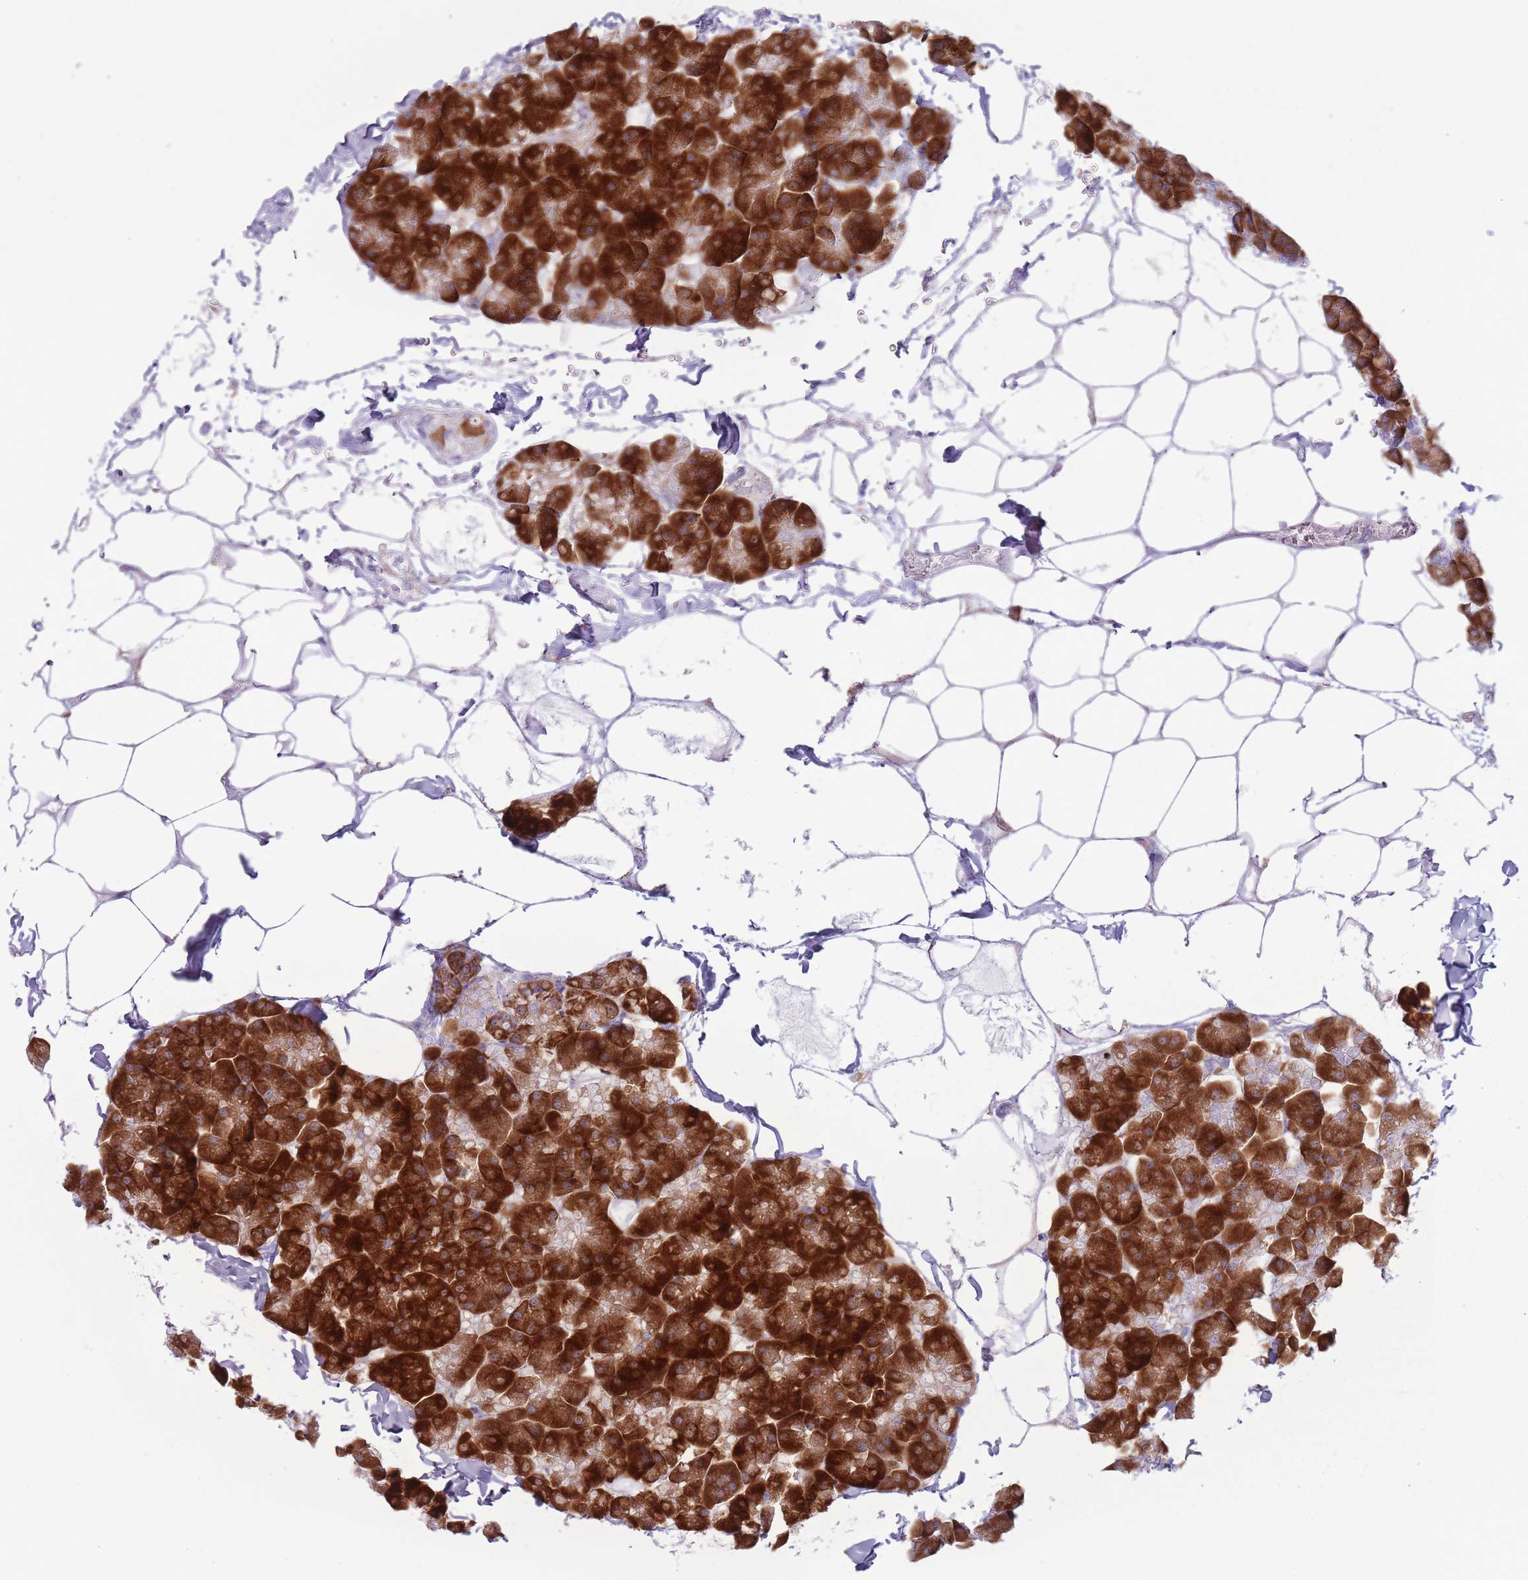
{"staining": {"intensity": "strong", "quantity": ">75%", "location": "cytoplasmic/membranous"}, "tissue": "pancreas", "cell_type": "Exocrine glandular cells", "image_type": "normal", "snomed": [{"axis": "morphology", "description": "Normal tissue, NOS"}, {"axis": "topography", "description": "Pancreas"}], "caption": "Protein staining of unremarkable pancreas displays strong cytoplasmic/membranous positivity in about >75% of exocrine glandular cells.", "gene": "RPL18", "patient": {"sex": "male", "age": 35}}